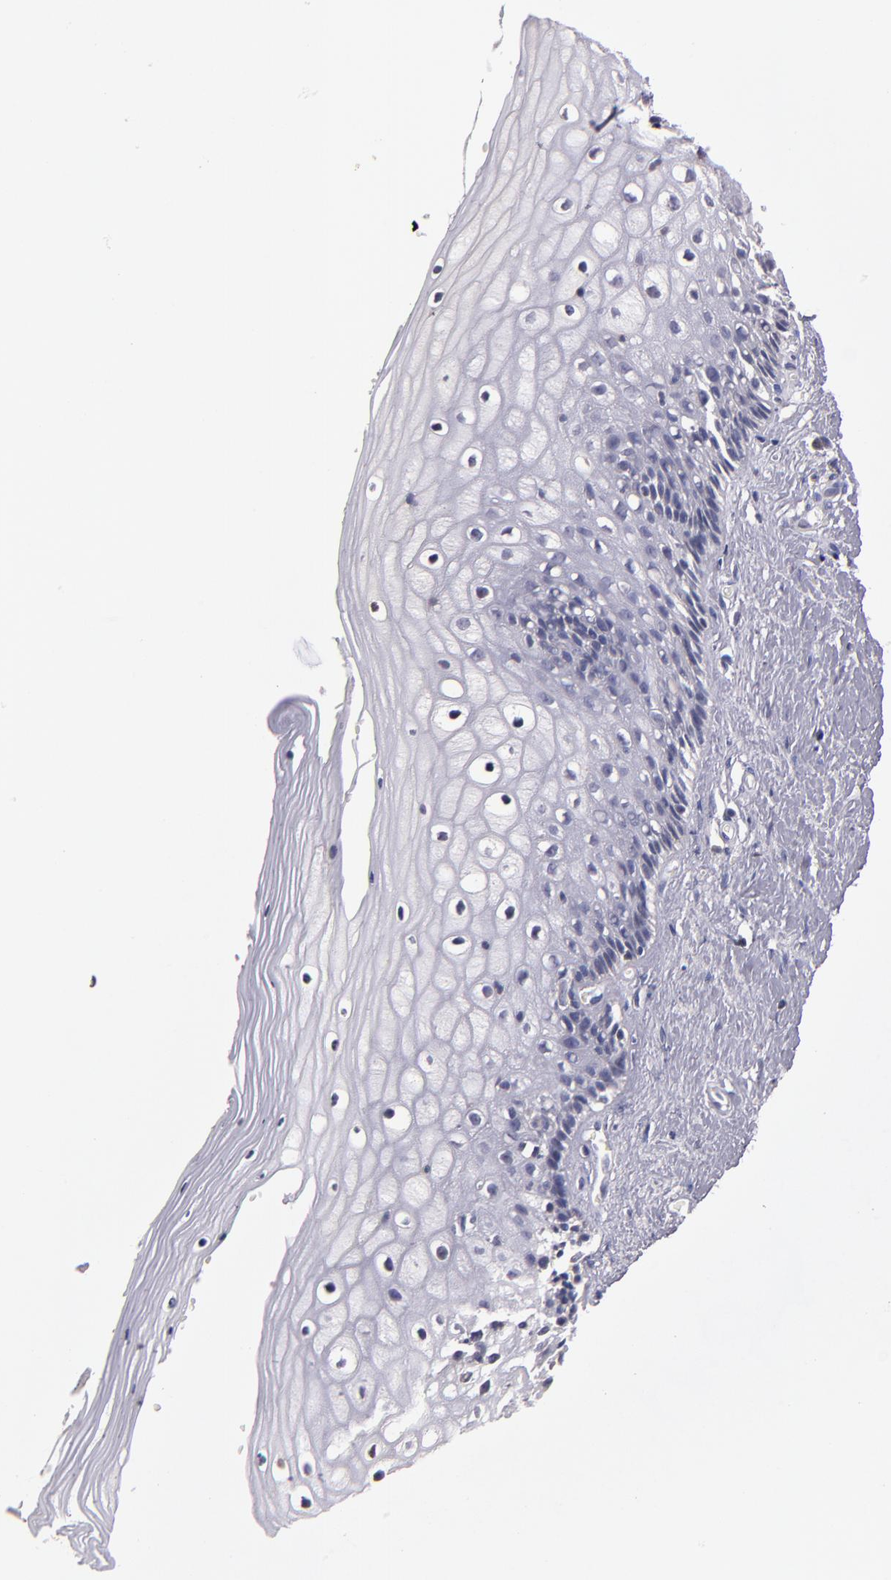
{"staining": {"intensity": "negative", "quantity": "none", "location": "none"}, "tissue": "vagina", "cell_type": "Squamous epithelial cells", "image_type": "normal", "snomed": [{"axis": "morphology", "description": "Normal tissue, NOS"}, {"axis": "topography", "description": "Vagina"}], "caption": "Immunohistochemical staining of normal vagina exhibits no significant expression in squamous epithelial cells.", "gene": "SOX10", "patient": {"sex": "female", "age": 46}}